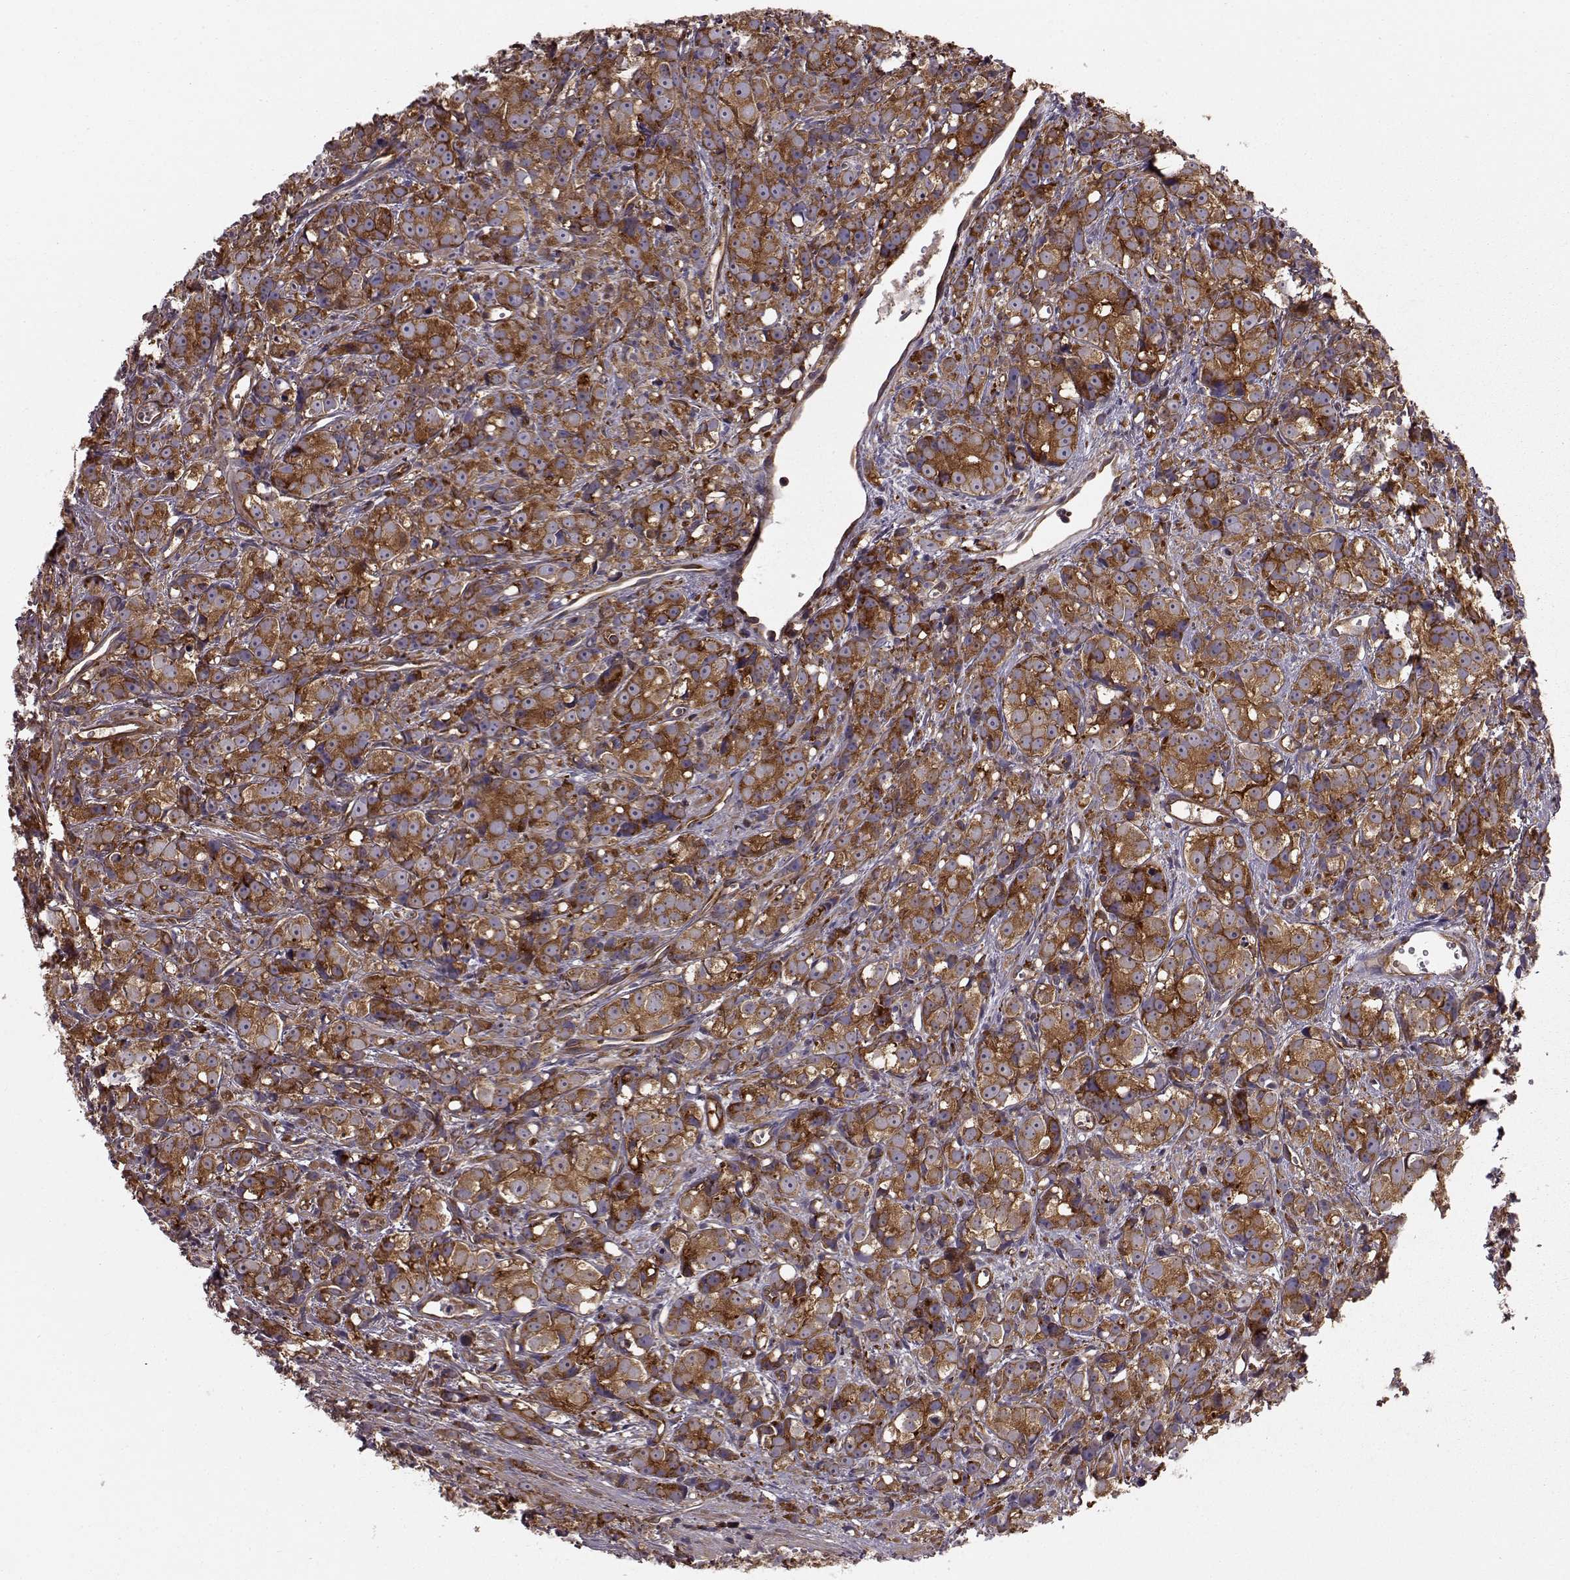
{"staining": {"intensity": "strong", "quantity": ">75%", "location": "cytoplasmic/membranous"}, "tissue": "prostate cancer", "cell_type": "Tumor cells", "image_type": "cancer", "snomed": [{"axis": "morphology", "description": "Adenocarcinoma, High grade"}, {"axis": "topography", "description": "Prostate"}], "caption": "DAB (3,3'-diaminobenzidine) immunohistochemical staining of adenocarcinoma (high-grade) (prostate) displays strong cytoplasmic/membranous protein expression in about >75% of tumor cells.", "gene": "RABGAP1", "patient": {"sex": "male", "age": 77}}